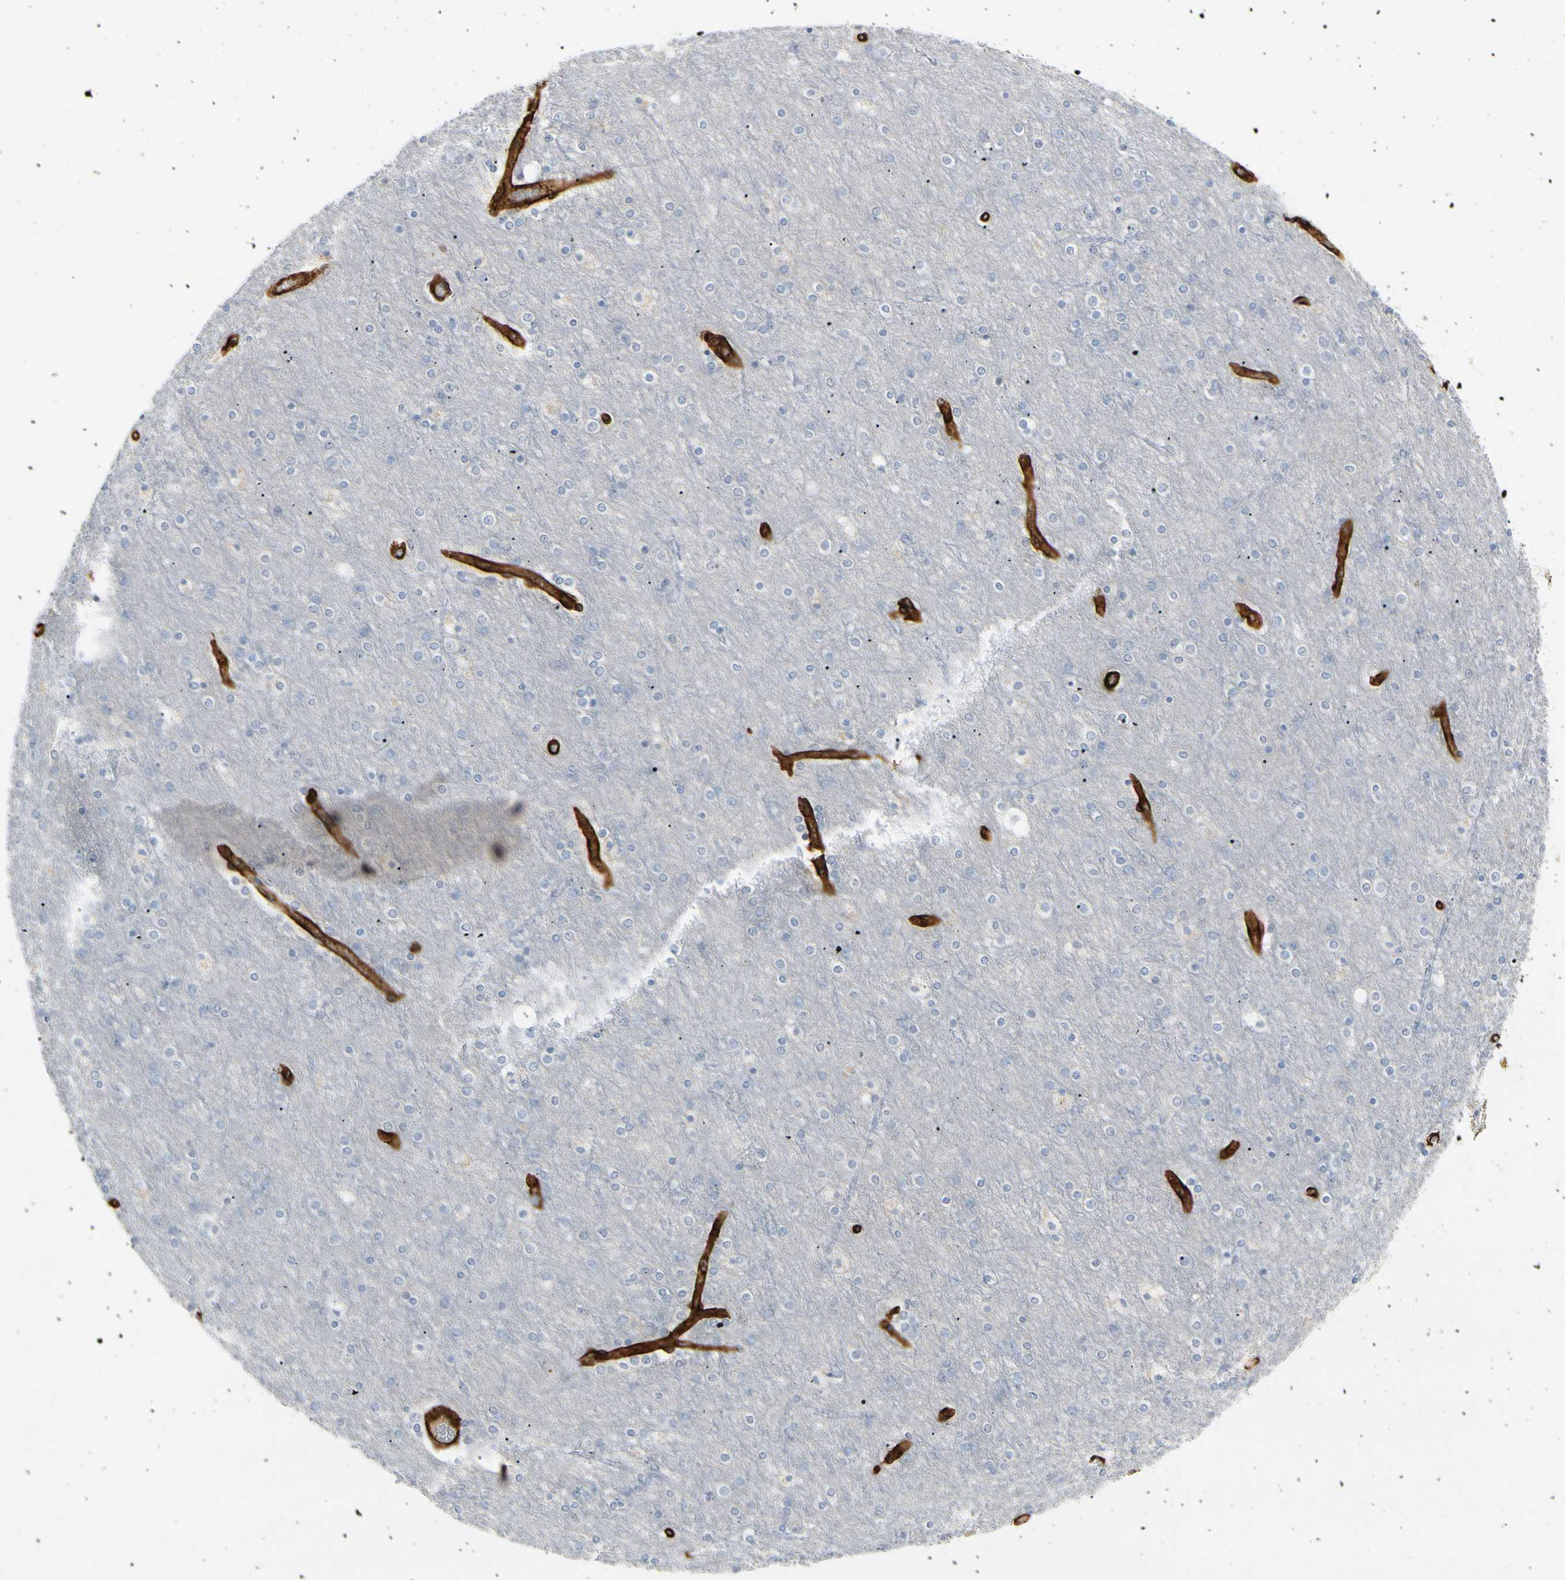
{"staining": {"intensity": "strong", "quantity": ">75%", "location": "cytoplasmic/membranous"}, "tissue": "cerebral cortex", "cell_type": "Endothelial cells", "image_type": "normal", "snomed": [{"axis": "morphology", "description": "Normal tissue, NOS"}, {"axis": "topography", "description": "Cerebral cortex"}], "caption": "A photomicrograph of human cerebral cortex stained for a protein displays strong cytoplasmic/membranous brown staining in endothelial cells. Using DAB (3,3'-diaminobenzidine) (brown) and hematoxylin (blue) stains, captured at high magnification using brightfield microscopy.", "gene": "GGT5", "patient": {"sex": "female", "age": 54}}